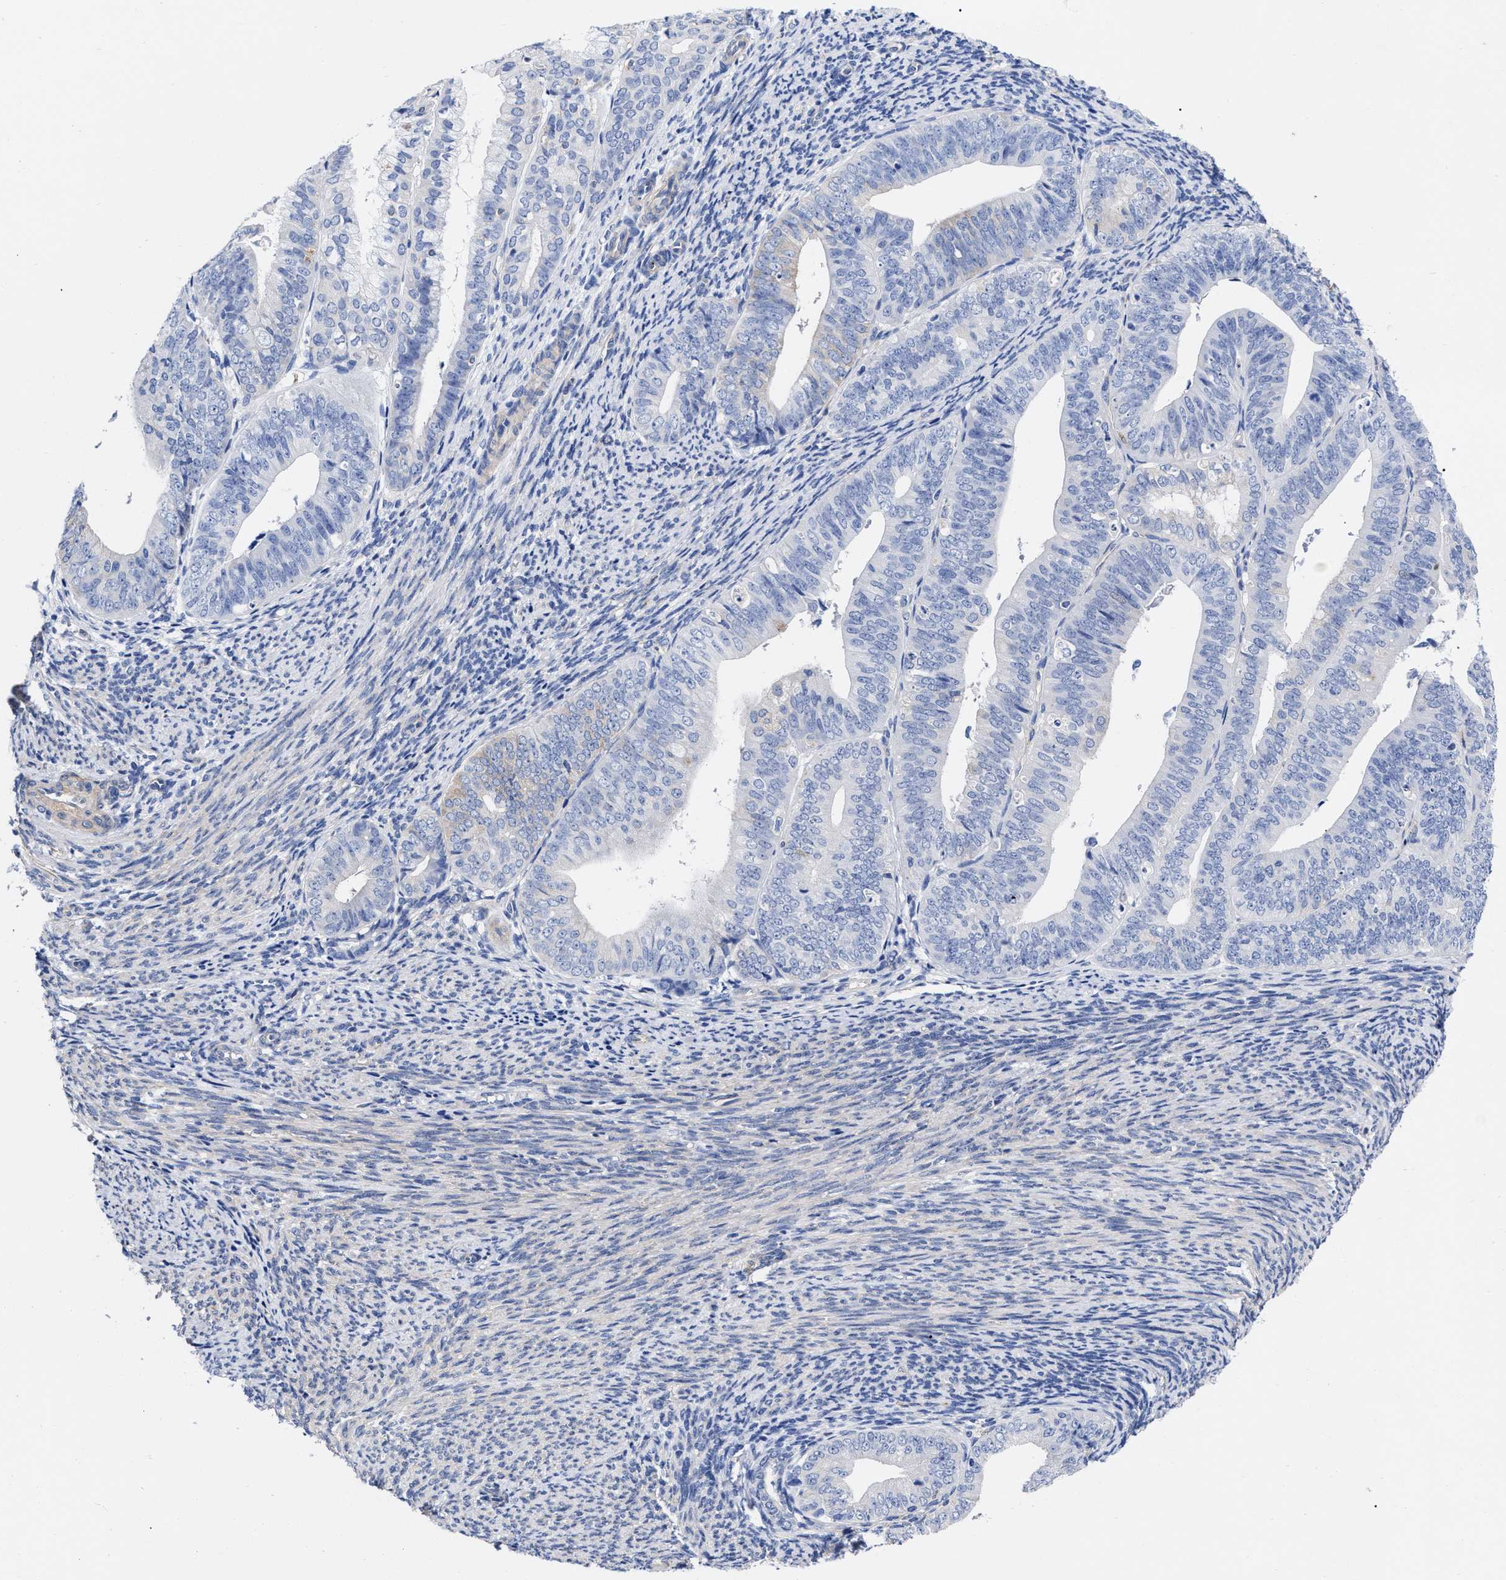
{"staining": {"intensity": "weak", "quantity": "<25%", "location": "cytoplasmic/membranous"}, "tissue": "endometrial cancer", "cell_type": "Tumor cells", "image_type": "cancer", "snomed": [{"axis": "morphology", "description": "Adenocarcinoma, NOS"}, {"axis": "topography", "description": "Endometrium"}], "caption": "A photomicrograph of human adenocarcinoma (endometrial) is negative for staining in tumor cells. (Stains: DAB (3,3'-diaminobenzidine) immunohistochemistry with hematoxylin counter stain, Microscopy: brightfield microscopy at high magnification).", "gene": "IRAG2", "patient": {"sex": "female", "age": 63}}